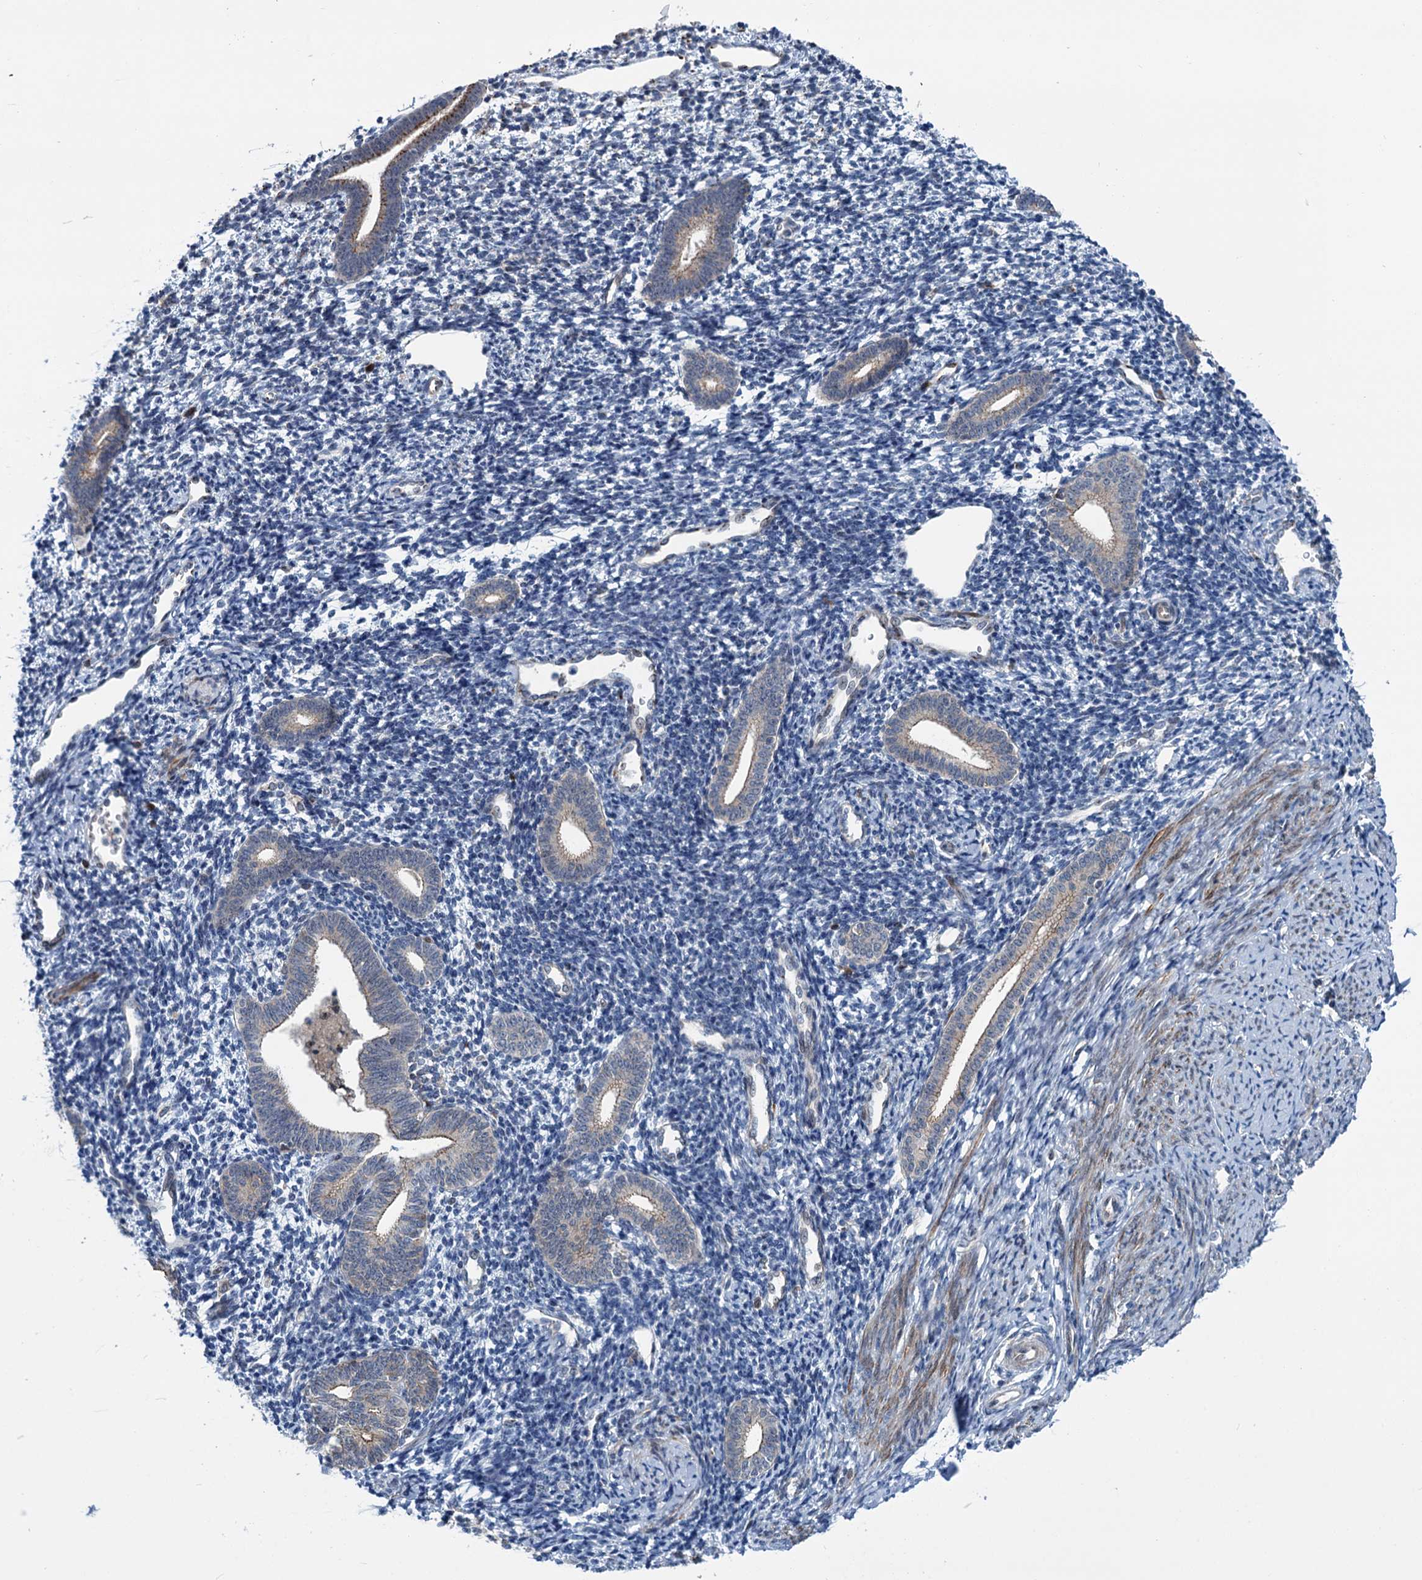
{"staining": {"intensity": "moderate", "quantity": ">75%", "location": "cytoplasmic/membranous"}, "tissue": "endometrium", "cell_type": "Cells in endometrial stroma", "image_type": "normal", "snomed": [{"axis": "morphology", "description": "Normal tissue, NOS"}, {"axis": "topography", "description": "Endometrium"}], "caption": "Immunohistochemical staining of benign endometrium exhibits moderate cytoplasmic/membranous protein expression in approximately >75% of cells in endometrial stroma.", "gene": "ELP4", "patient": {"sex": "female", "age": 56}}